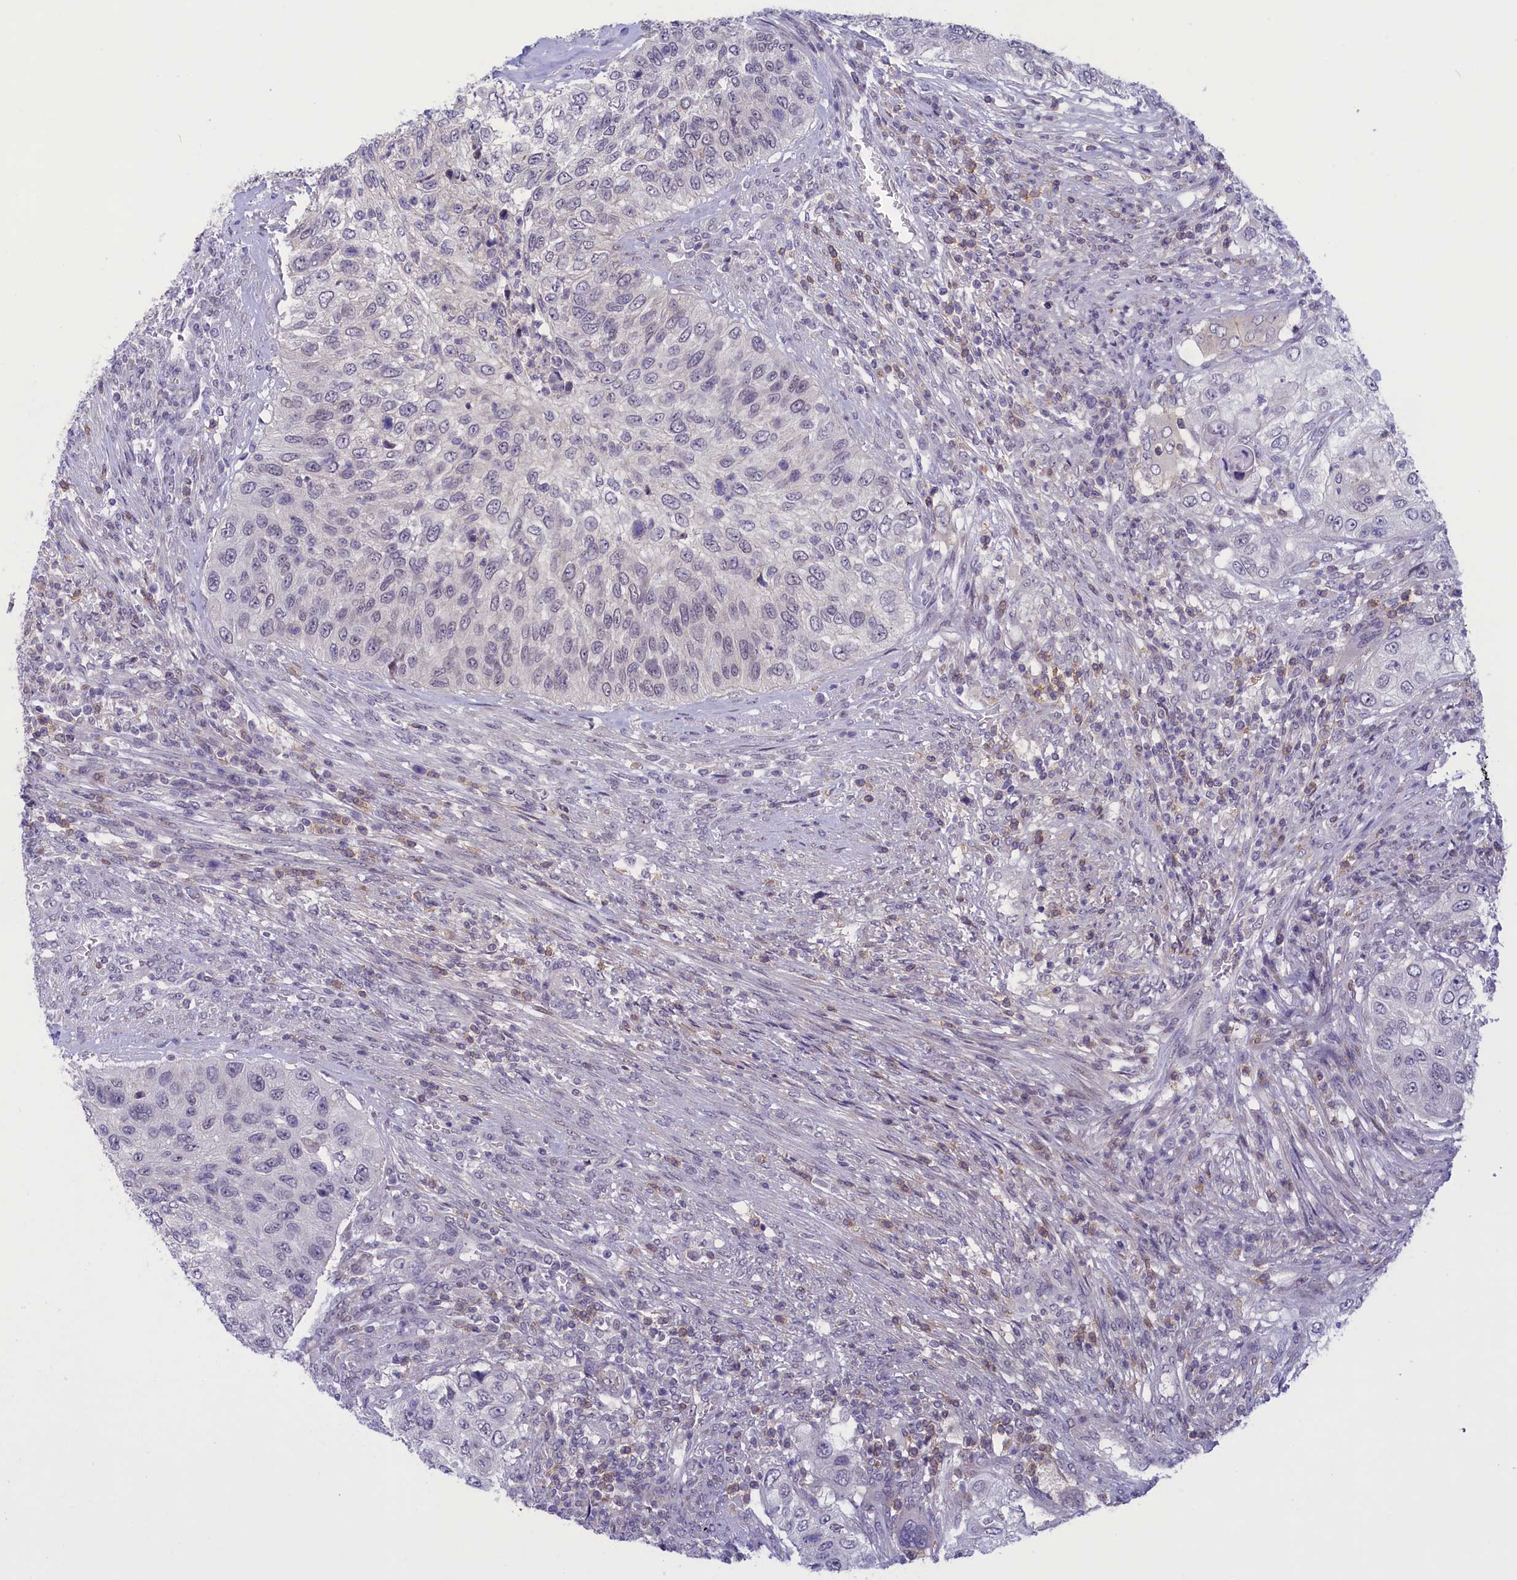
{"staining": {"intensity": "negative", "quantity": "none", "location": "none"}, "tissue": "urothelial cancer", "cell_type": "Tumor cells", "image_type": "cancer", "snomed": [{"axis": "morphology", "description": "Urothelial carcinoma, High grade"}, {"axis": "topography", "description": "Urinary bladder"}], "caption": "Immunohistochemical staining of human urothelial cancer exhibits no significant expression in tumor cells. The staining was performed using DAB to visualize the protein expression in brown, while the nuclei were stained in blue with hematoxylin (Magnification: 20x).", "gene": "CORO2A", "patient": {"sex": "female", "age": 60}}